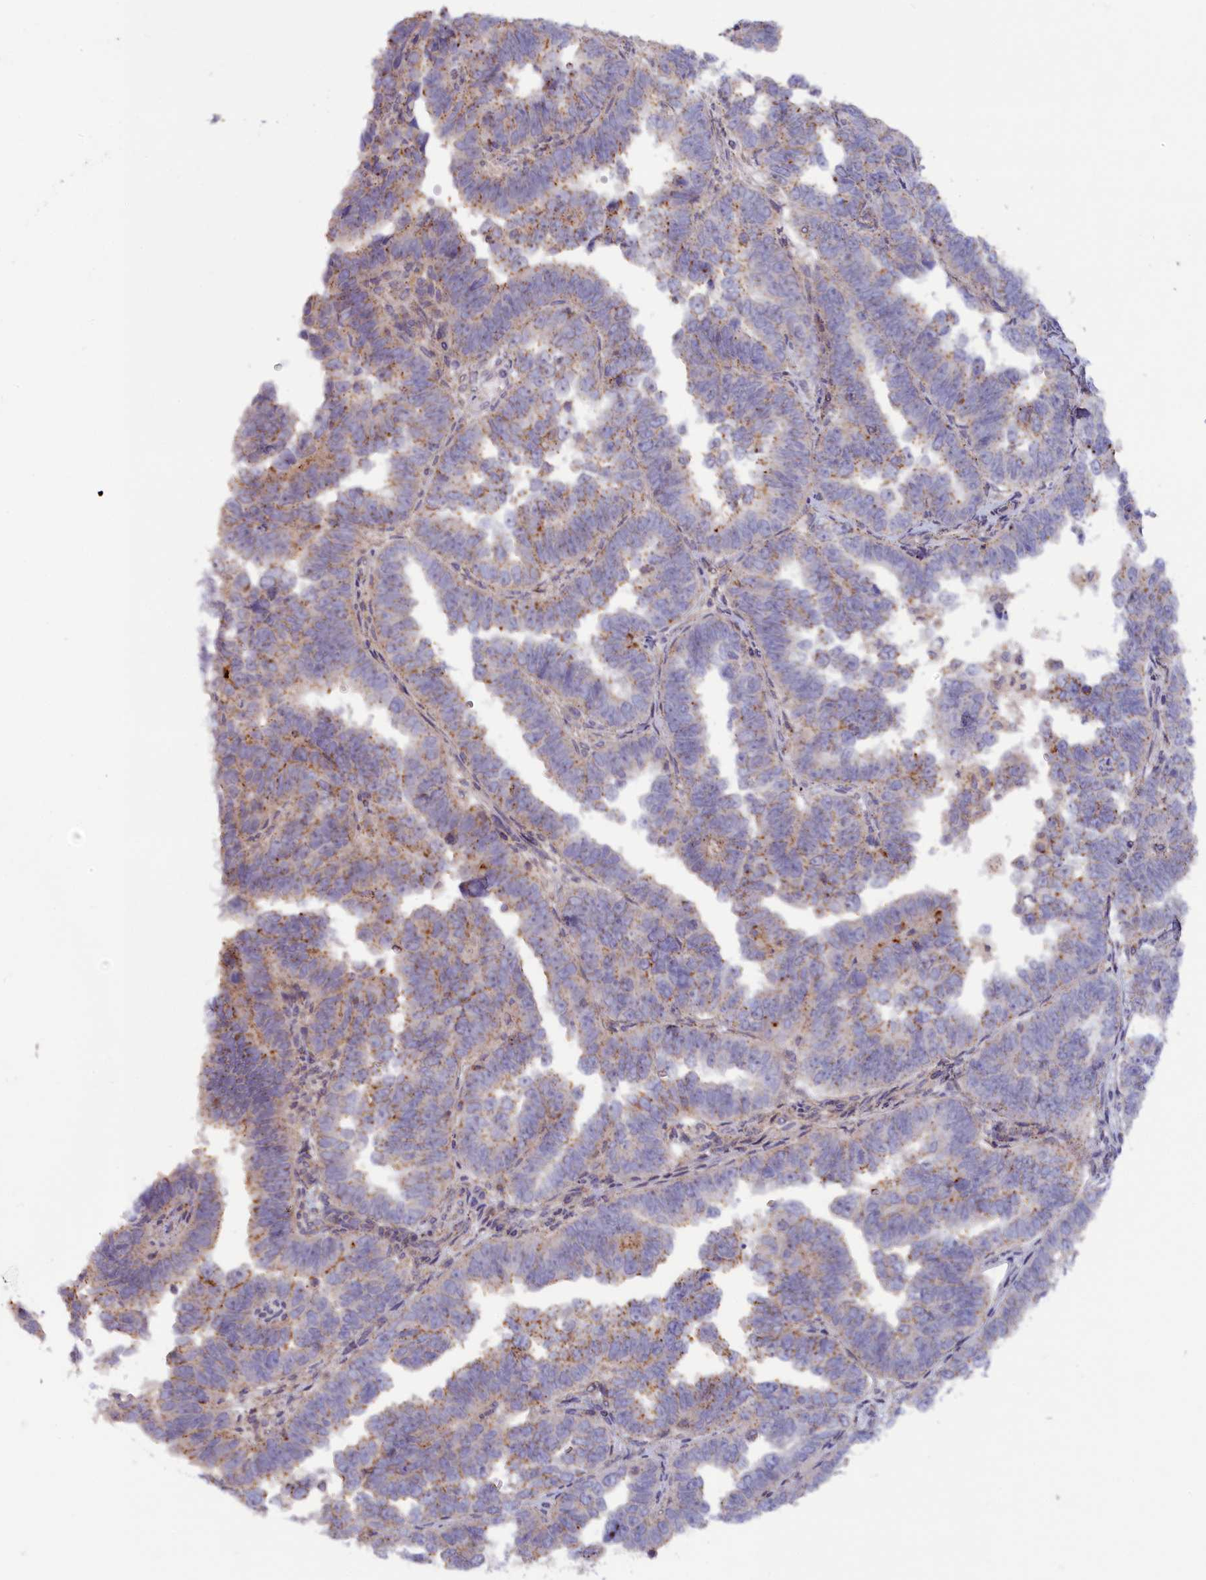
{"staining": {"intensity": "weak", "quantity": "<25%", "location": "cytoplasmic/membranous"}, "tissue": "endometrial cancer", "cell_type": "Tumor cells", "image_type": "cancer", "snomed": [{"axis": "morphology", "description": "Adenocarcinoma, NOS"}, {"axis": "topography", "description": "Endometrium"}], "caption": "This is a image of IHC staining of endometrial adenocarcinoma, which shows no positivity in tumor cells.", "gene": "HYKK", "patient": {"sex": "female", "age": 75}}